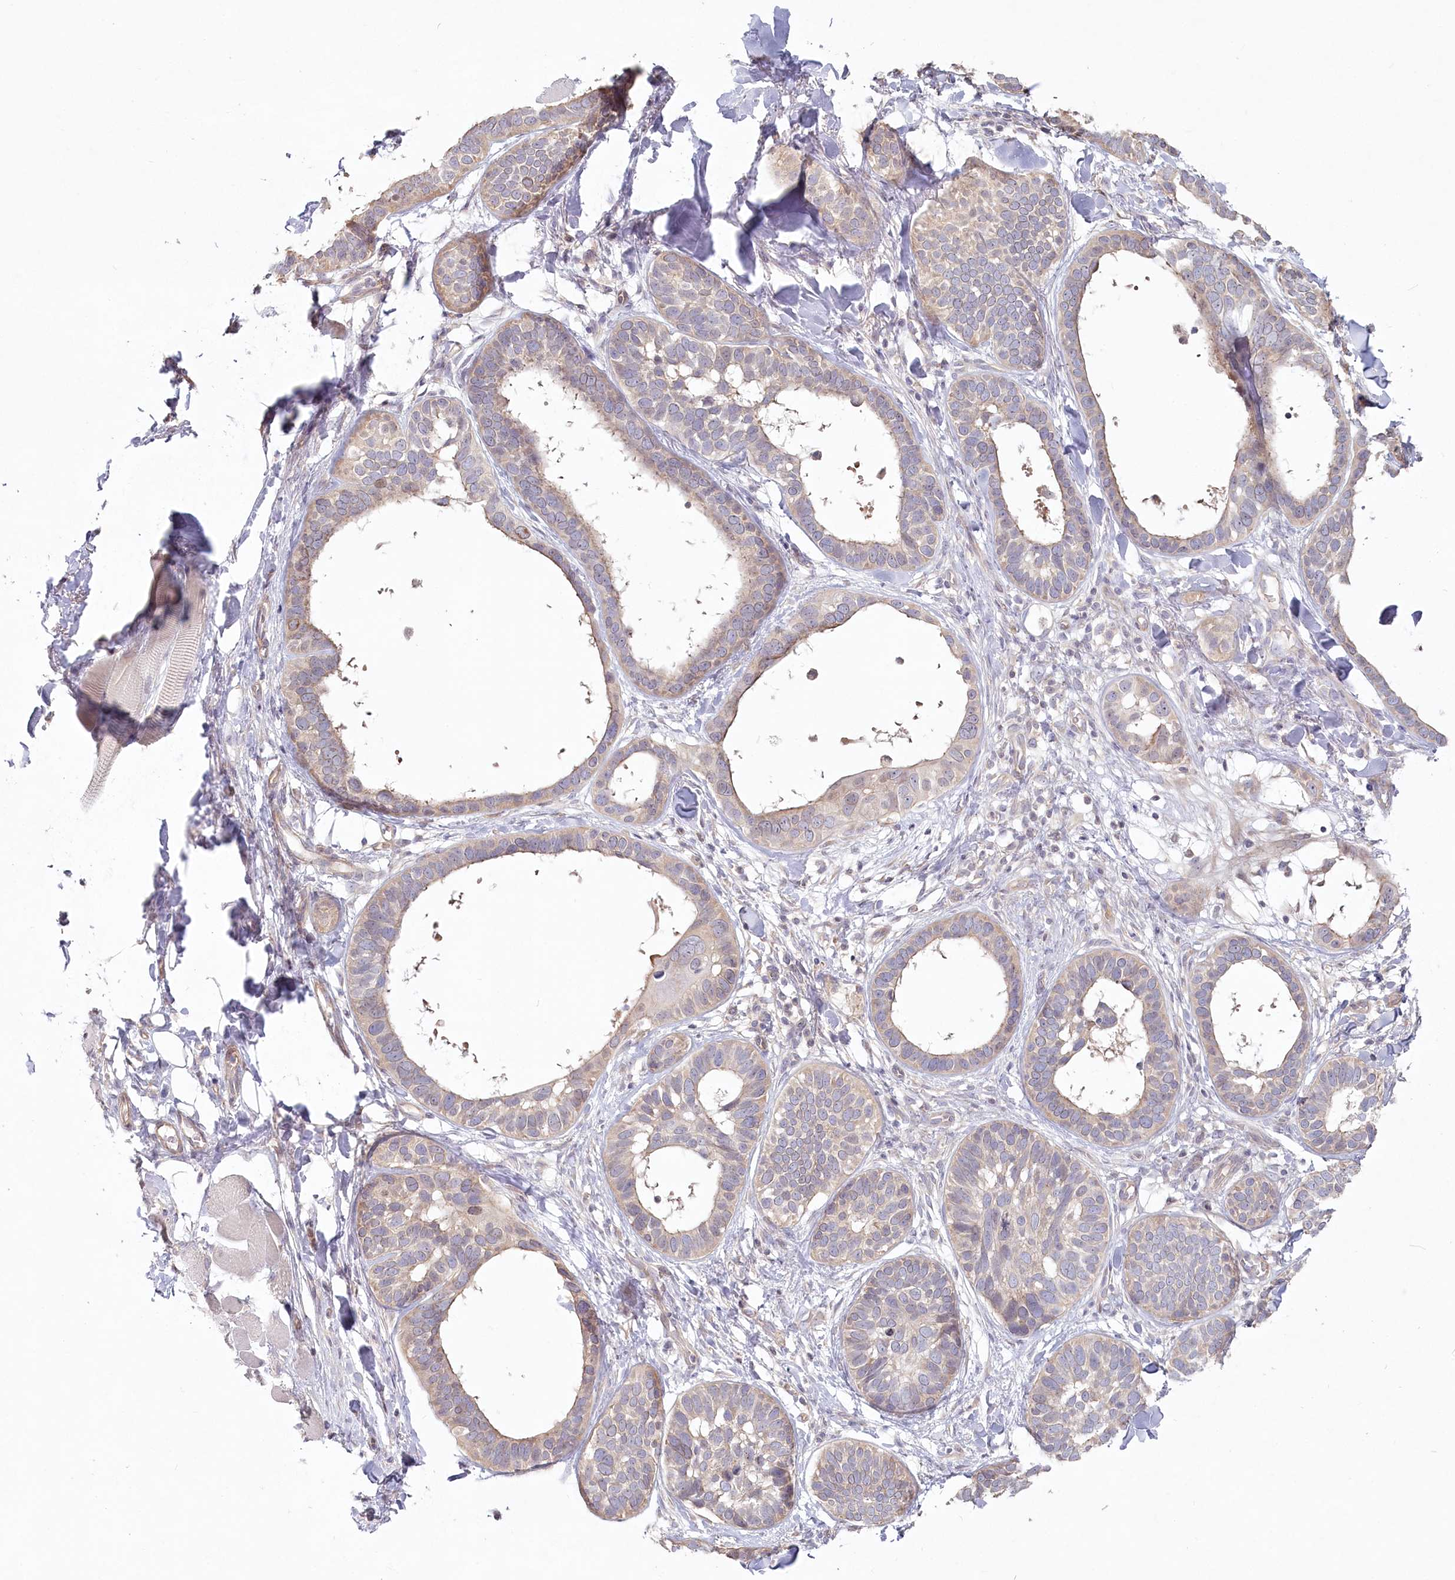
{"staining": {"intensity": "weak", "quantity": ">75%", "location": "cytoplasmic/membranous"}, "tissue": "skin cancer", "cell_type": "Tumor cells", "image_type": "cancer", "snomed": [{"axis": "morphology", "description": "Basal cell carcinoma"}, {"axis": "topography", "description": "Skin"}], "caption": "Immunohistochemistry of skin basal cell carcinoma shows low levels of weak cytoplasmic/membranous staining in approximately >75% of tumor cells. (DAB (3,3'-diaminobenzidine) = brown stain, brightfield microscopy at high magnification).", "gene": "SPINK13", "patient": {"sex": "male", "age": 62}}